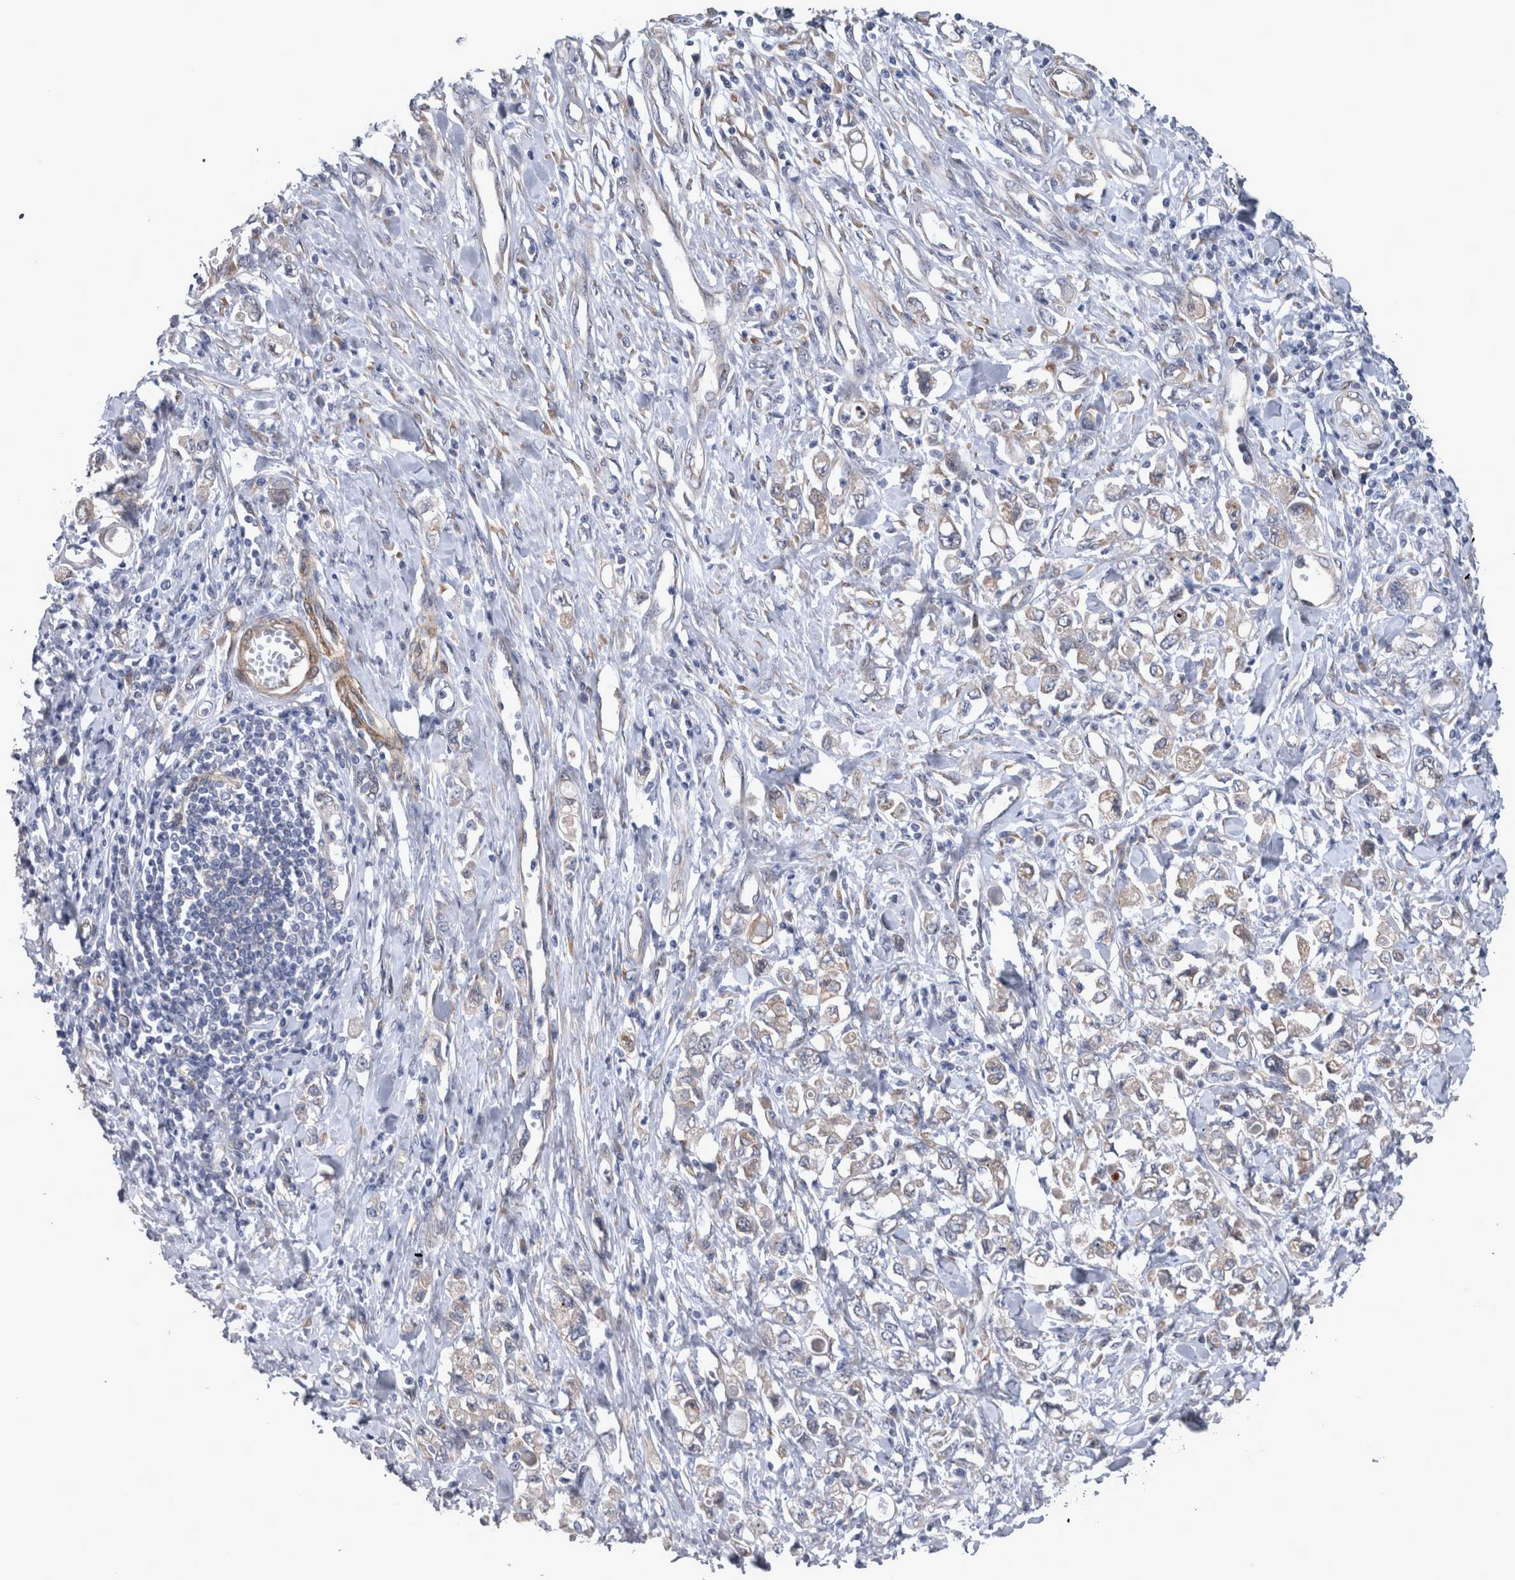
{"staining": {"intensity": "weak", "quantity": "25%-75%", "location": "cytoplasmic/membranous"}, "tissue": "stomach cancer", "cell_type": "Tumor cells", "image_type": "cancer", "snomed": [{"axis": "morphology", "description": "Adenocarcinoma, NOS"}, {"axis": "topography", "description": "Stomach"}], "caption": "Protein analysis of stomach adenocarcinoma tissue exhibits weak cytoplasmic/membranous staining in approximately 25%-75% of tumor cells.", "gene": "DDX6", "patient": {"sex": "female", "age": 76}}